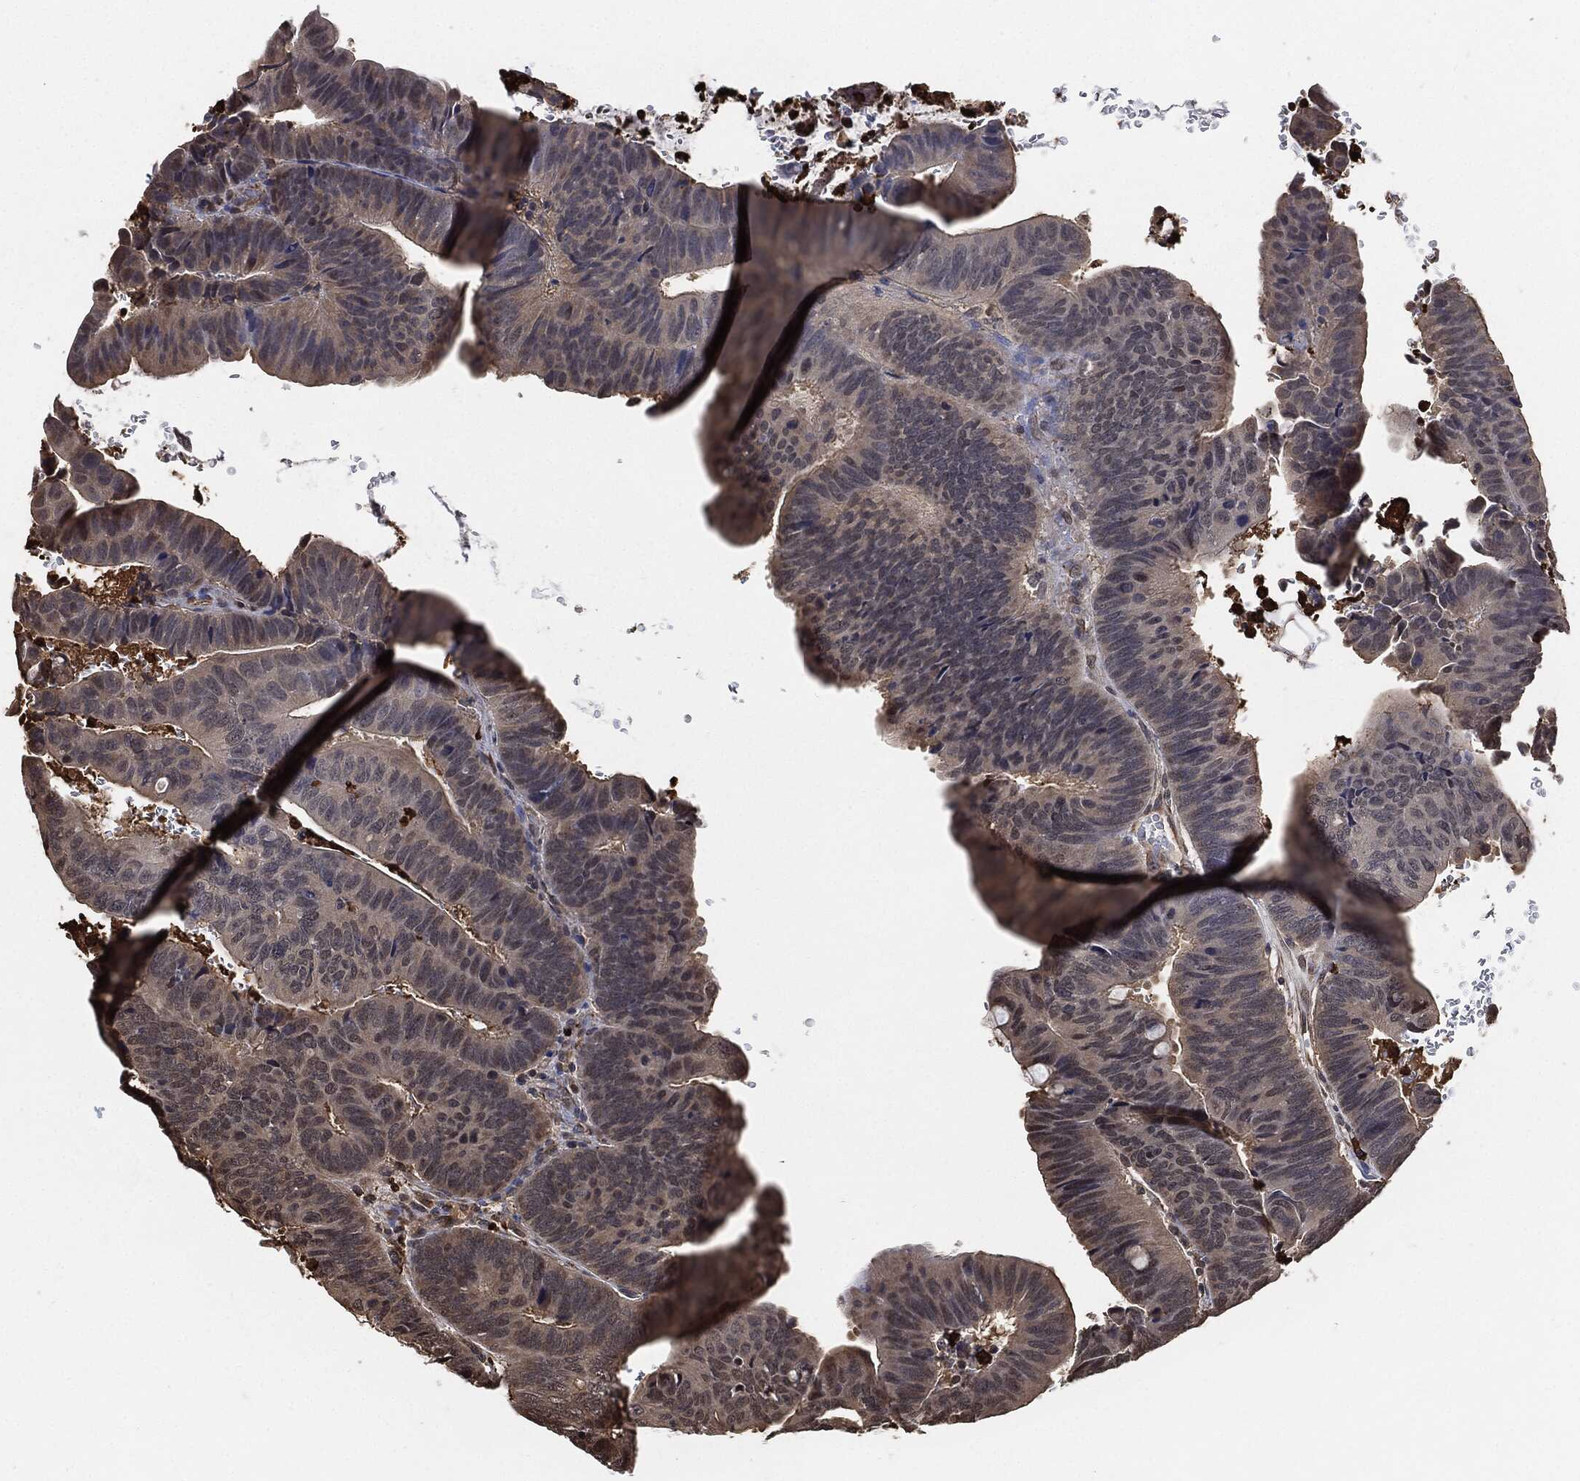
{"staining": {"intensity": "negative", "quantity": "none", "location": "none"}, "tissue": "colorectal cancer", "cell_type": "Tumor cells", "image_type": "cancer", "snomed": [{"axis": "morphology", "description": "Normal tissue, NOS"}, {"axis": "morphology", "description": "Adenocarcinoma, NOS"}, {"axis": "topography", "description": "Rectum"}], "caption": "A high-resolution micrograph shows immunohistochemistry staining of colorectal cancer, which exhibits no significant expression in tumor cells.", "gene": "S100A9", "patient": {"sex": "male", "age": 92}}